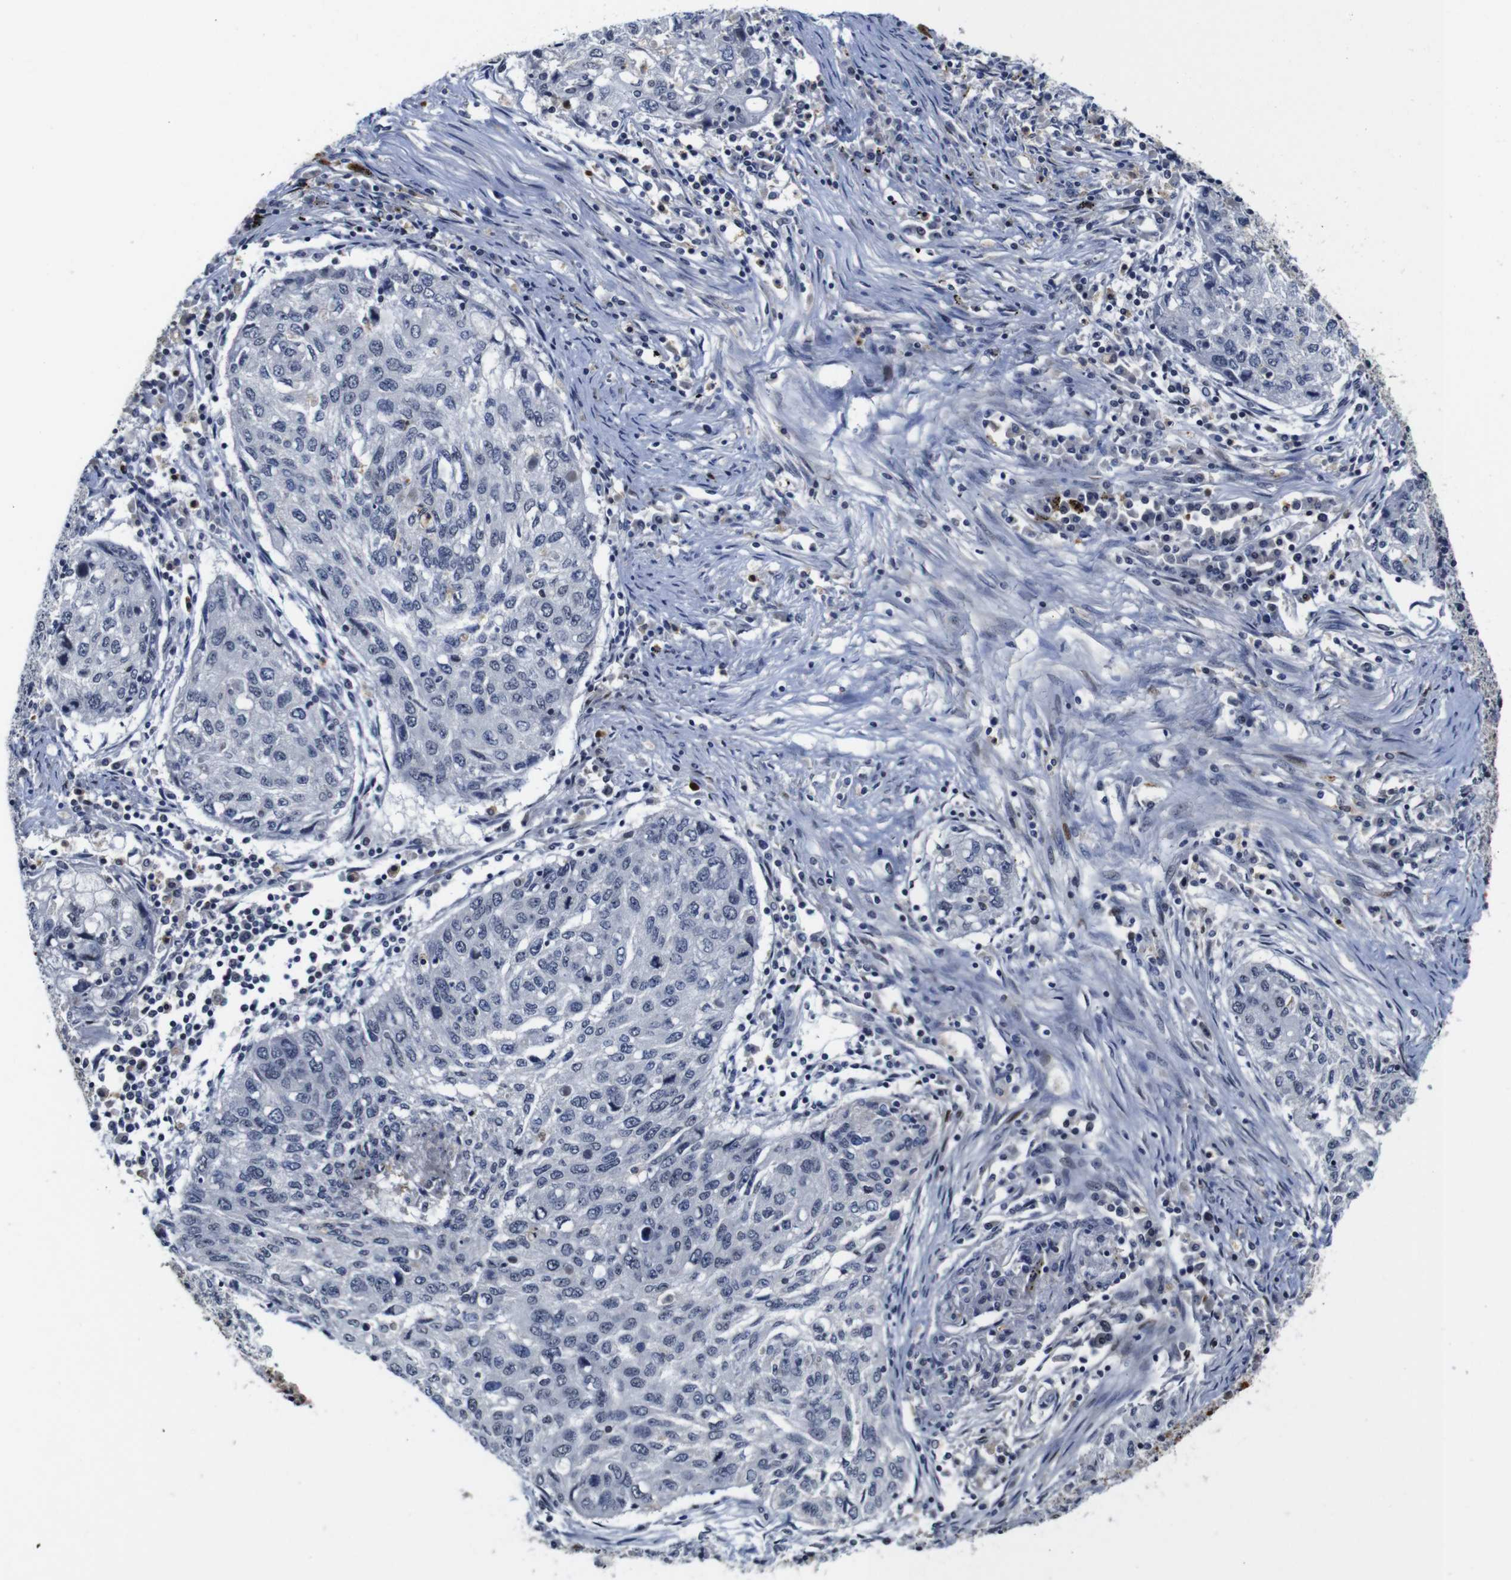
{"staining": {"intensity": "negative", "quantity": "none", "location": "none"}, "tissue": "lung cancer", "cell_type": "Tumor cells", "image_type": "cancer", "snomed": [{"axis": "morphology", "description": "Squamous cell carcinoma, NOS"}, {"axis": "topography", "description": "Lung"}], "caption": "An IHC micrograph of lung cancer is shown. There is no staining in tumor cells of lung cancer.", "gene": "NTRK3", "patient": {"sex": "female", "age": 63}}